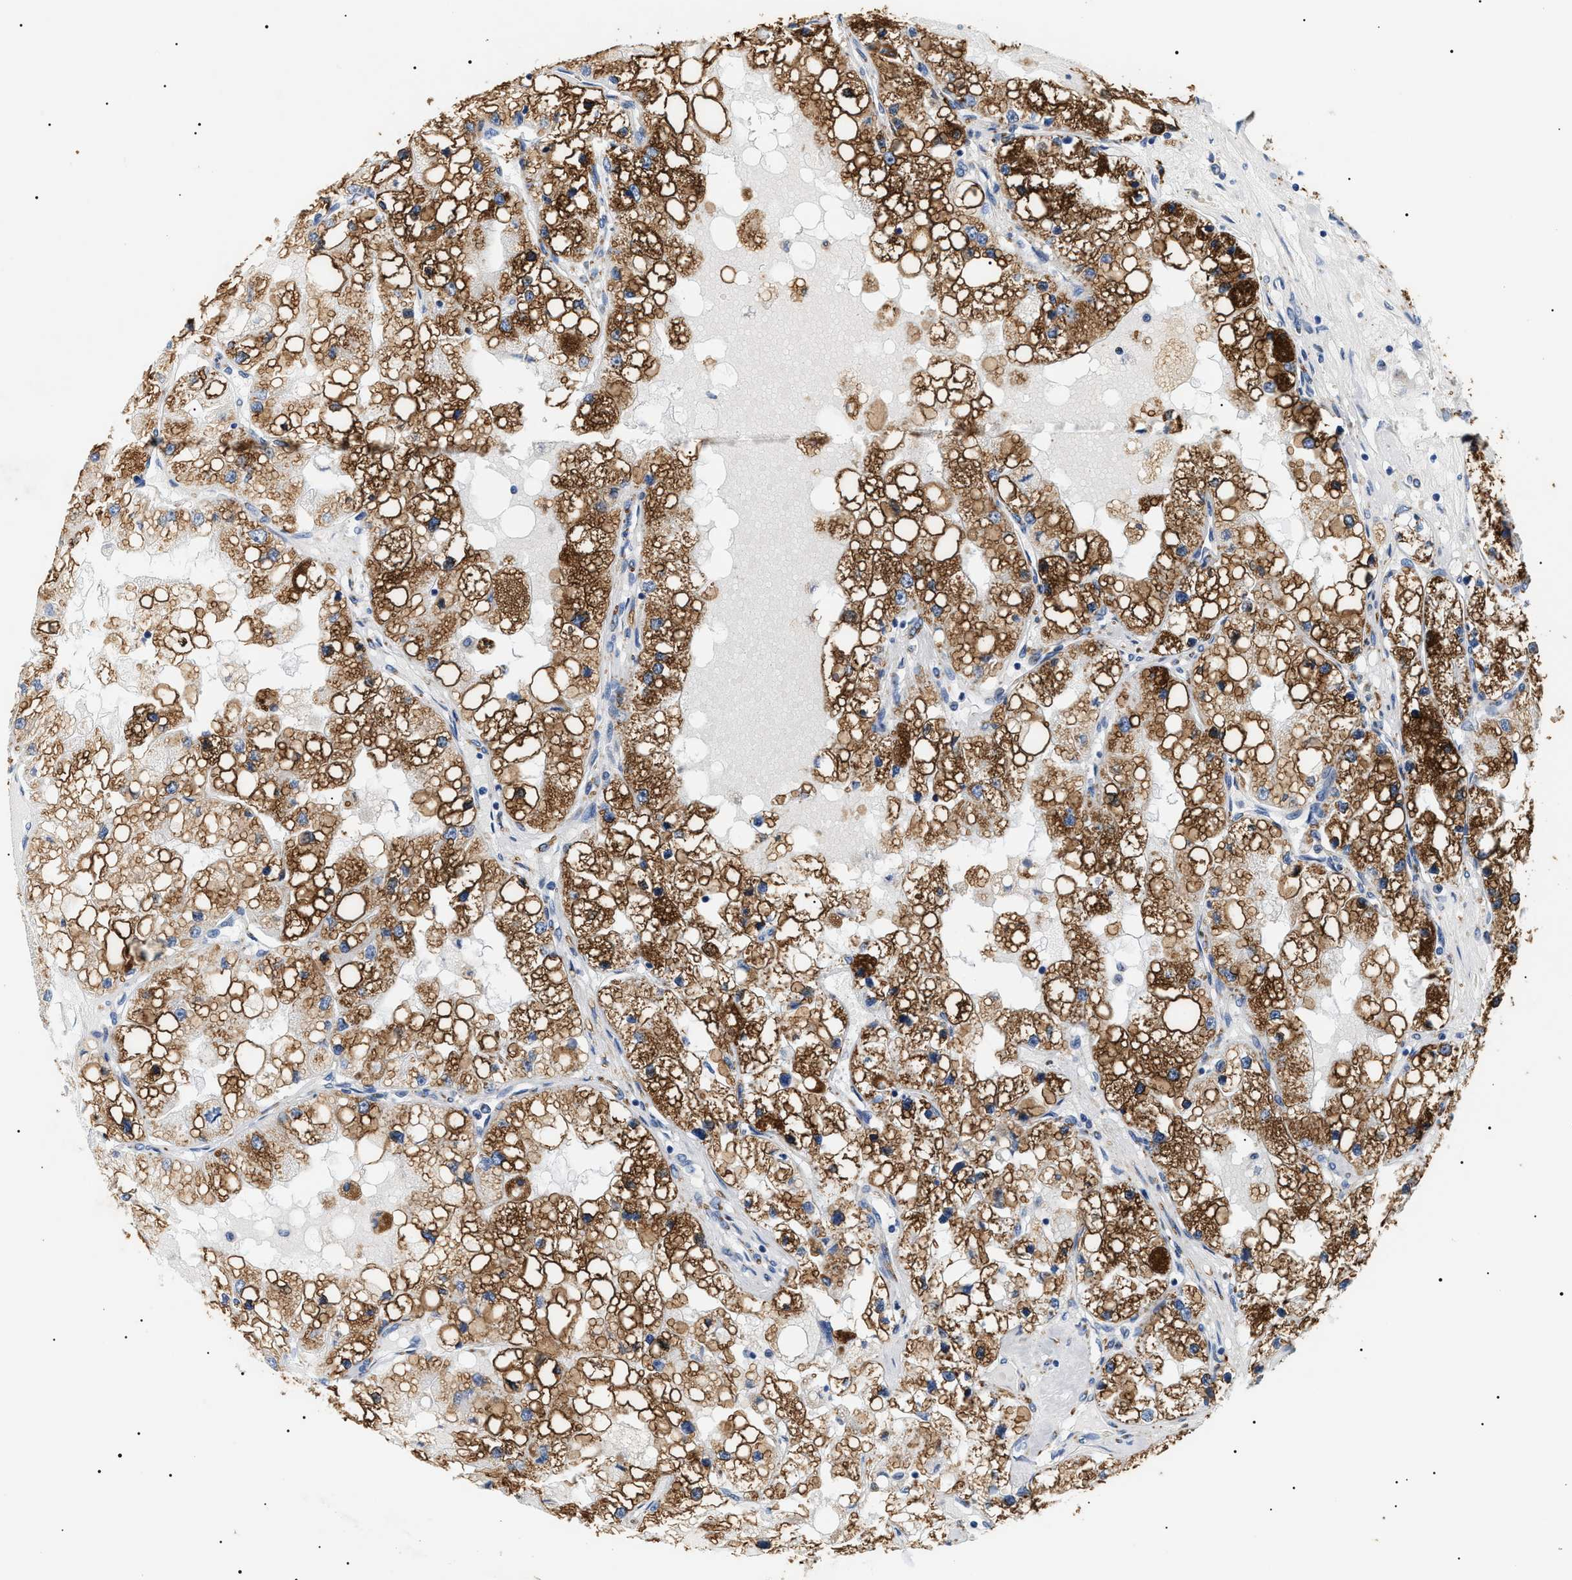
{"staining": {"intensity": "strong", "quantity": ">75%", "location": "cytoplasmic/membranous"}, "tissue": "renal cancer", "cell_type": "Tumor cells", "image_type": "cancer", "snomed": [{"axis": "morphology", "description": "Adenocarcinoma, NOS"}, {"axis": "topography", "description": "Kidney"}], "caption": "Immunohistochemistry photomicrograph of neoplastic tissue: human renal adenocarcinoma stained using immunohistochemistry shows high levels of strong protein expression localized specifically in the cytoplasmic/membranous of tumor cells, appearing as a cytoplasmic/membranous brown color.", "gene": "HSD17B11", "patient": {"sex": "male", "age": 68}}